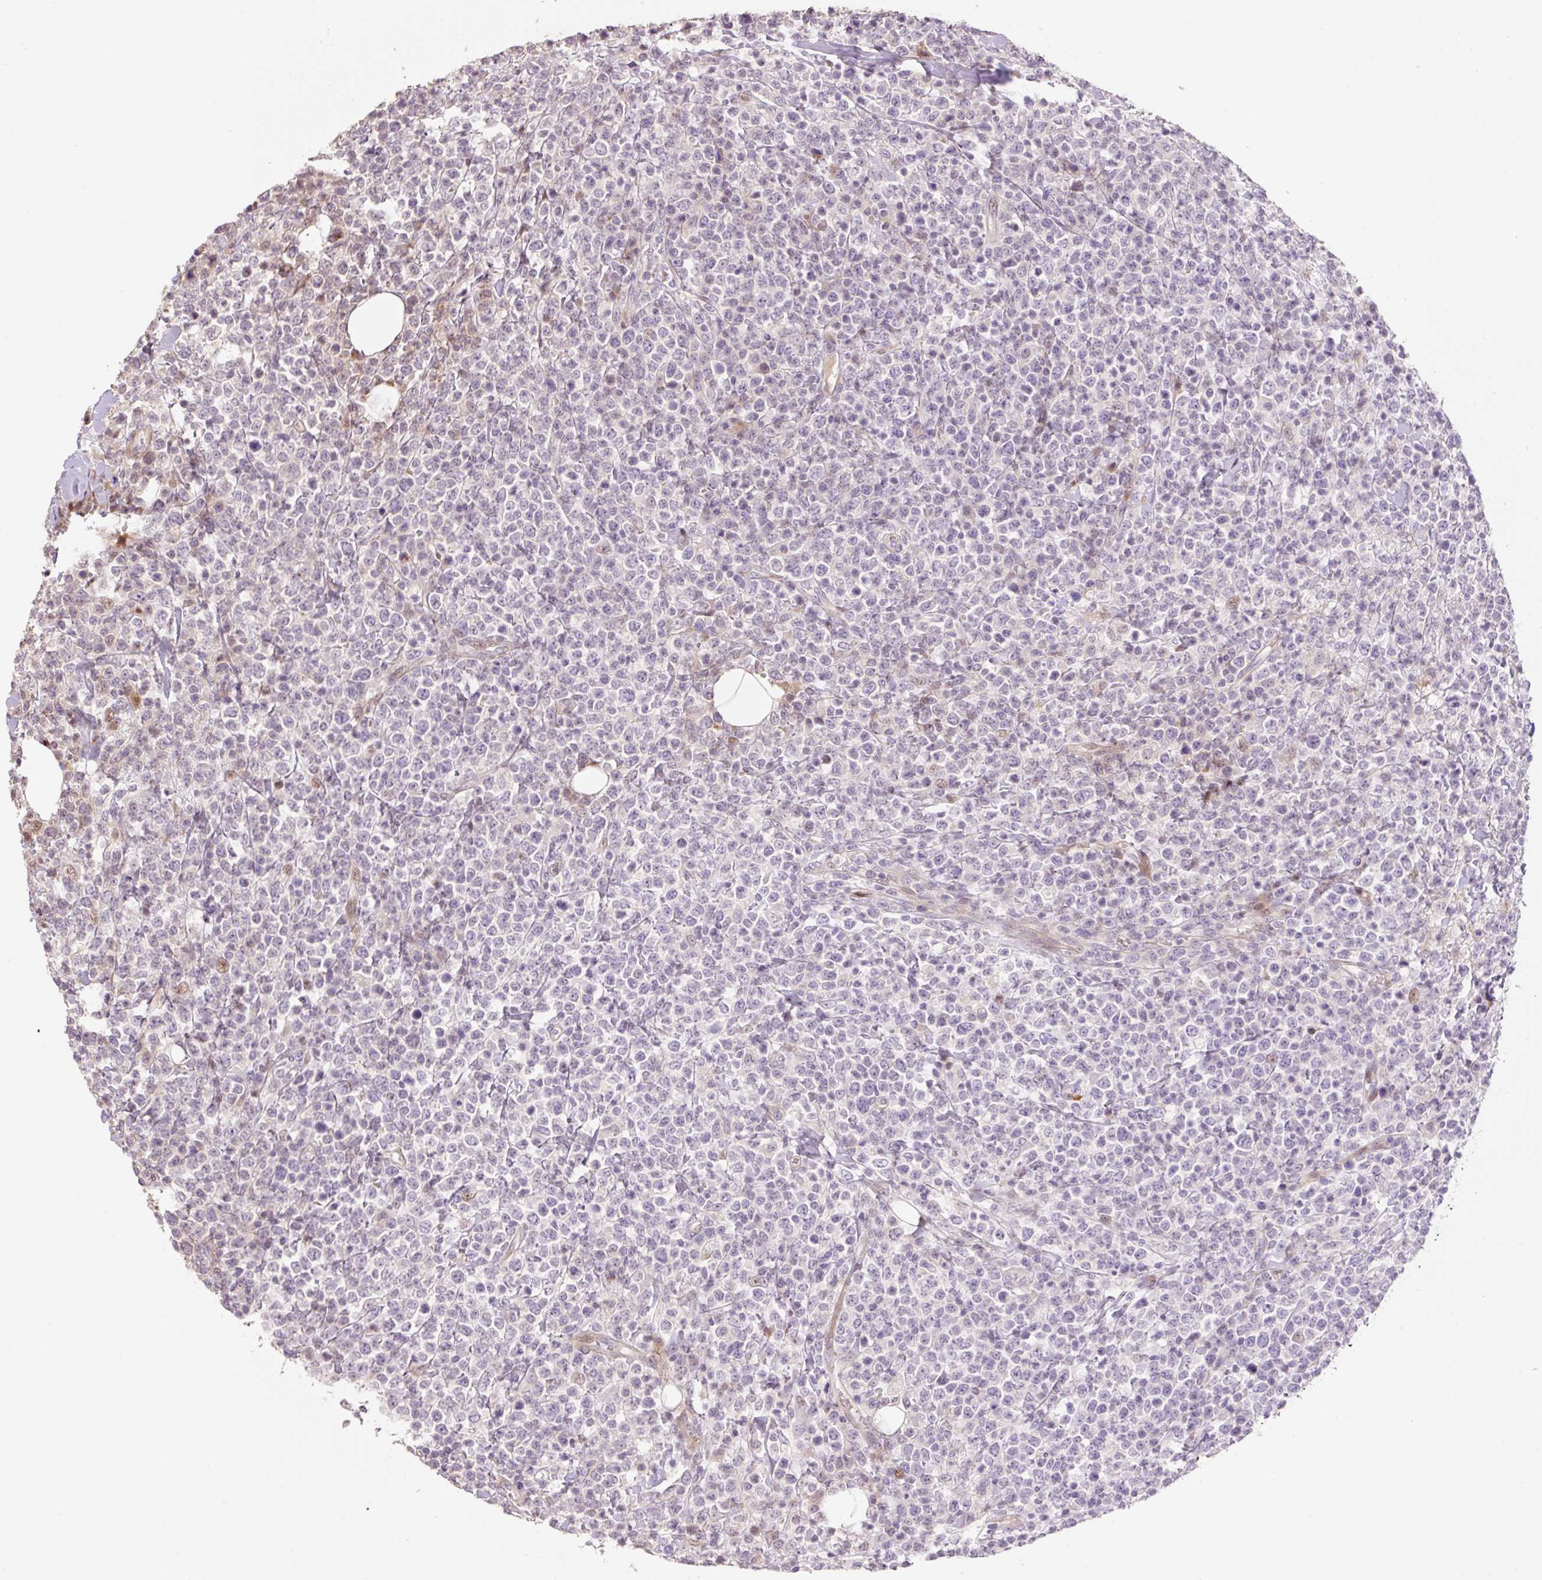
{"staining": {"intensity": "negative", "quantity": "none", "location": "none"}, "tissue": "lymphoma", "cell_type": "Tumor cells", "image_type": "cancer", "snomed": [{"axis": "morphology", "description": "Malignant lymphoma, non-Hodgkin's type, High grade"}, {"axis": "topography", "description": "Colon"}], "caption": "A histopathology image of high-grade malignant lymphoma, non-Hodgkin's type stained for a protein displays no brown staining in tumor cells.", "gene": "ZNF552", "patient": {"sex": "female", "age": 53}}